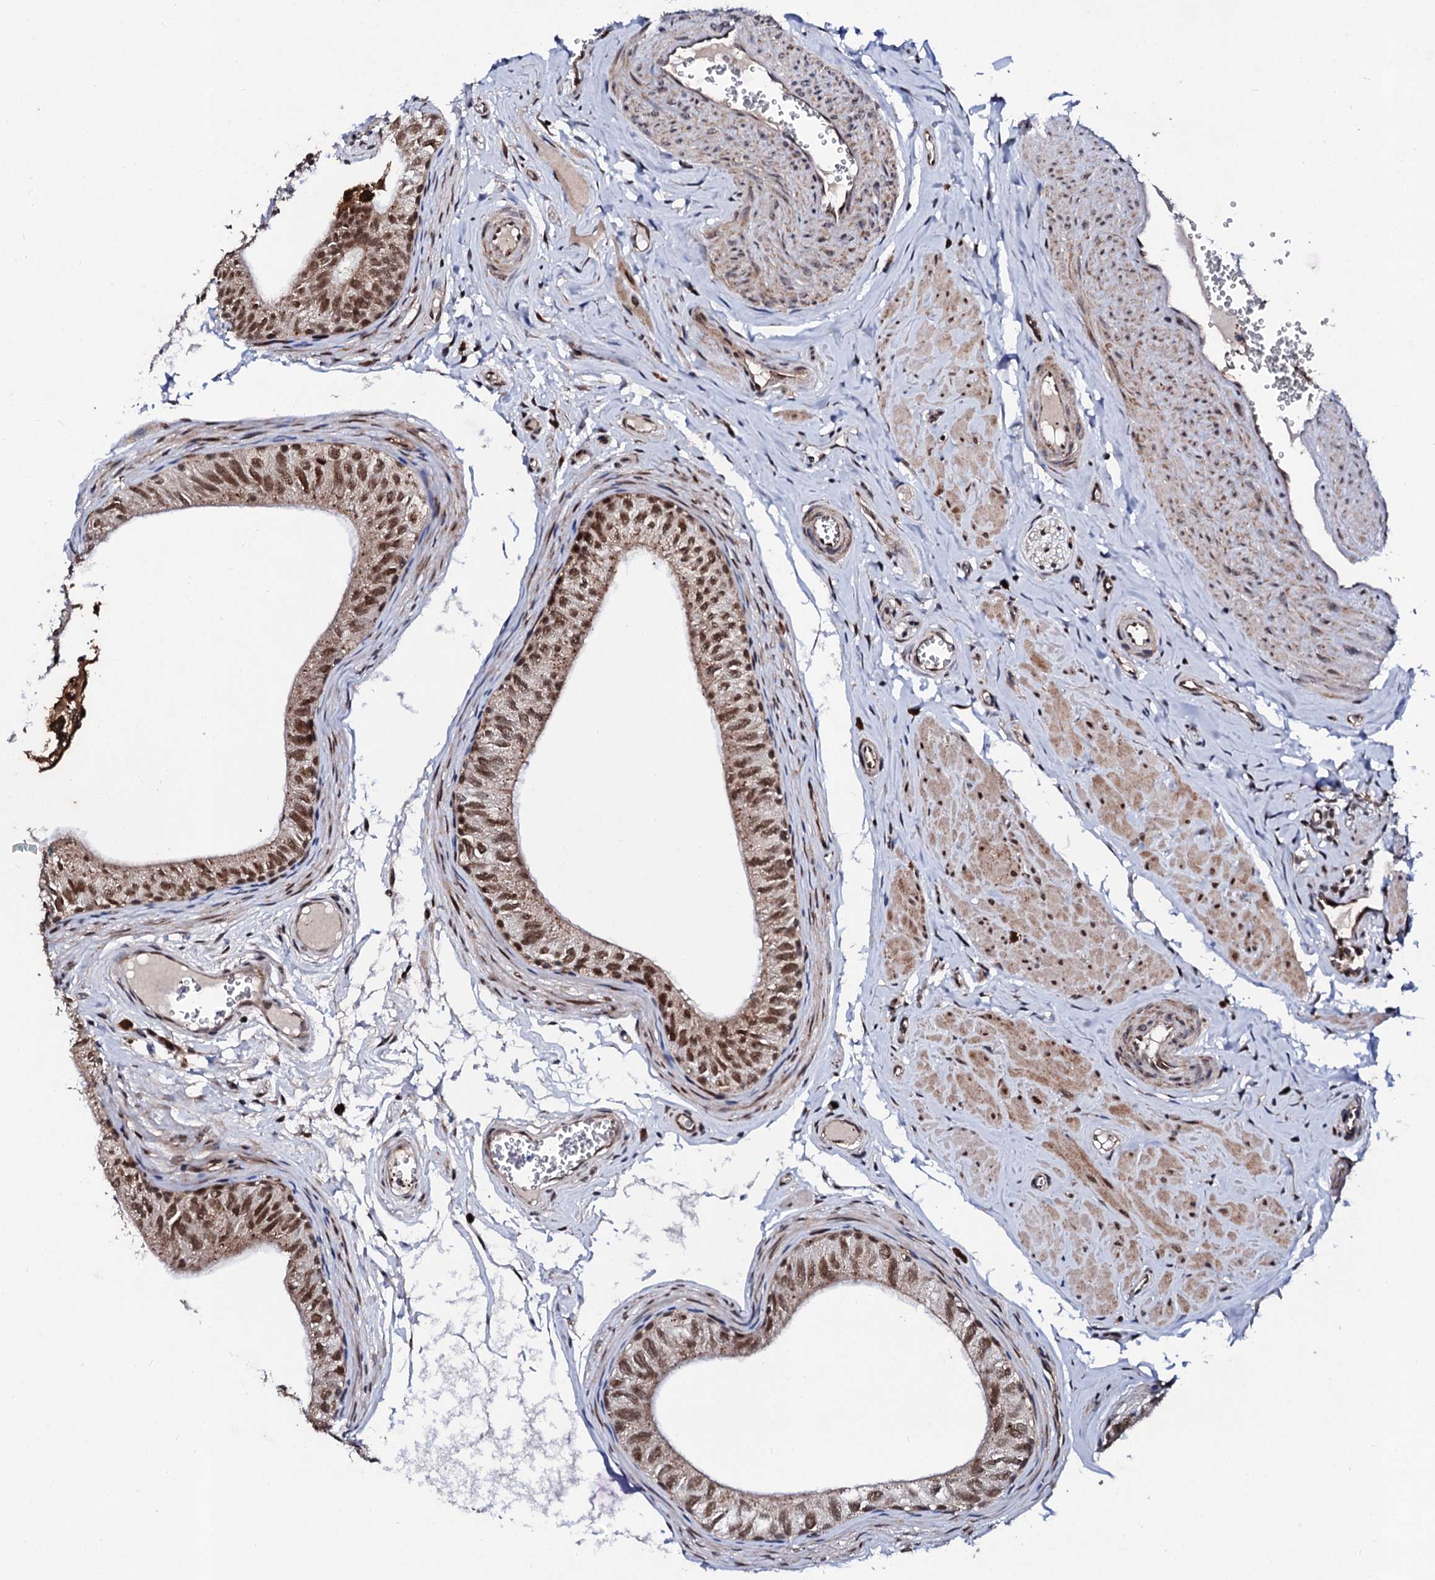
{"staining": {"intensity": "strong", "quantity": ">75%", "location": "nuclear"}, "tissue": "epididymis", "cell_type": "Glandular cells", "image_type": "normal", "snomed": [{"axis": "morphology", "description": "Normal tissue, NOS"}, {"axis": "topography", "description": "Epididymis"}], "caption": "The immunohistochemical stain highlights strong nuclear staining in glandular cells of benign epididymis. The staining was performed using DAB to visualize the protein expression in brown, while the nuclei were stained in blue with hematoxylin (Magnification: 20x).", "gene": "CSTF3", "patient": {"sex": "male", "age": 42}}